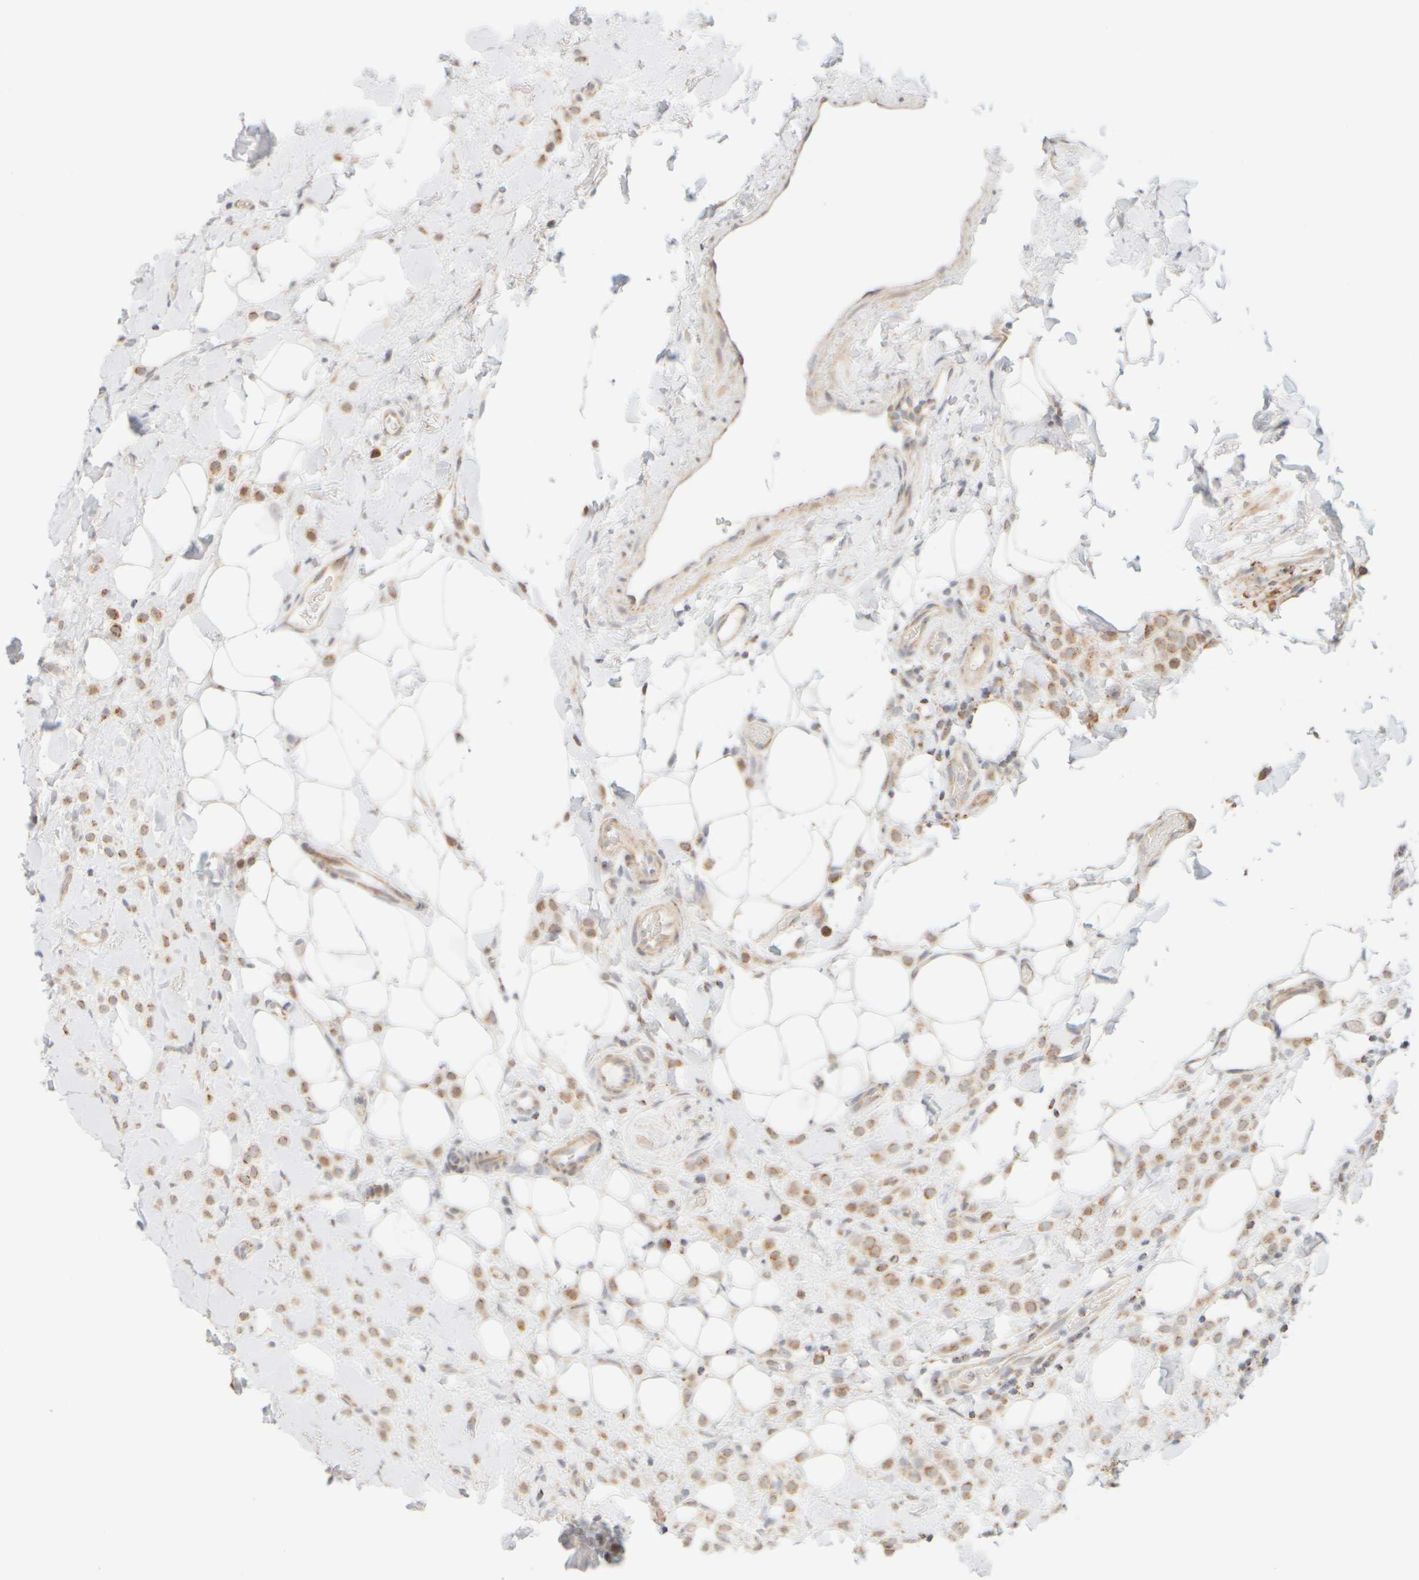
{"staining": {"intensity": "moderate", "quantity": ">75%", "location": "cytoplasmic/membranous"}, "tissue": "breast cancer", "cell_type": "Tumor cells", "image_type": "cancer", "snomed": [{"axis": "morphology", "description": "Normal tissue, NOS"}, {"axis": "morphology", "description": "Lobular carcinoma"}, {"axis": "topography", "description": "Breast"}], "caption": "Breast lobular carcinoma tissue shows moderate cytoplasmic/membranous positivity in about >75% of tumor cells, visualized by immunohistochemistry. (Stains: DAB in brown, nuclei in blue, Microscopy: brightfield microscopy at high magnification).", "gene": "PPM1K", "patient": {"sex": "female", "age": 50}}